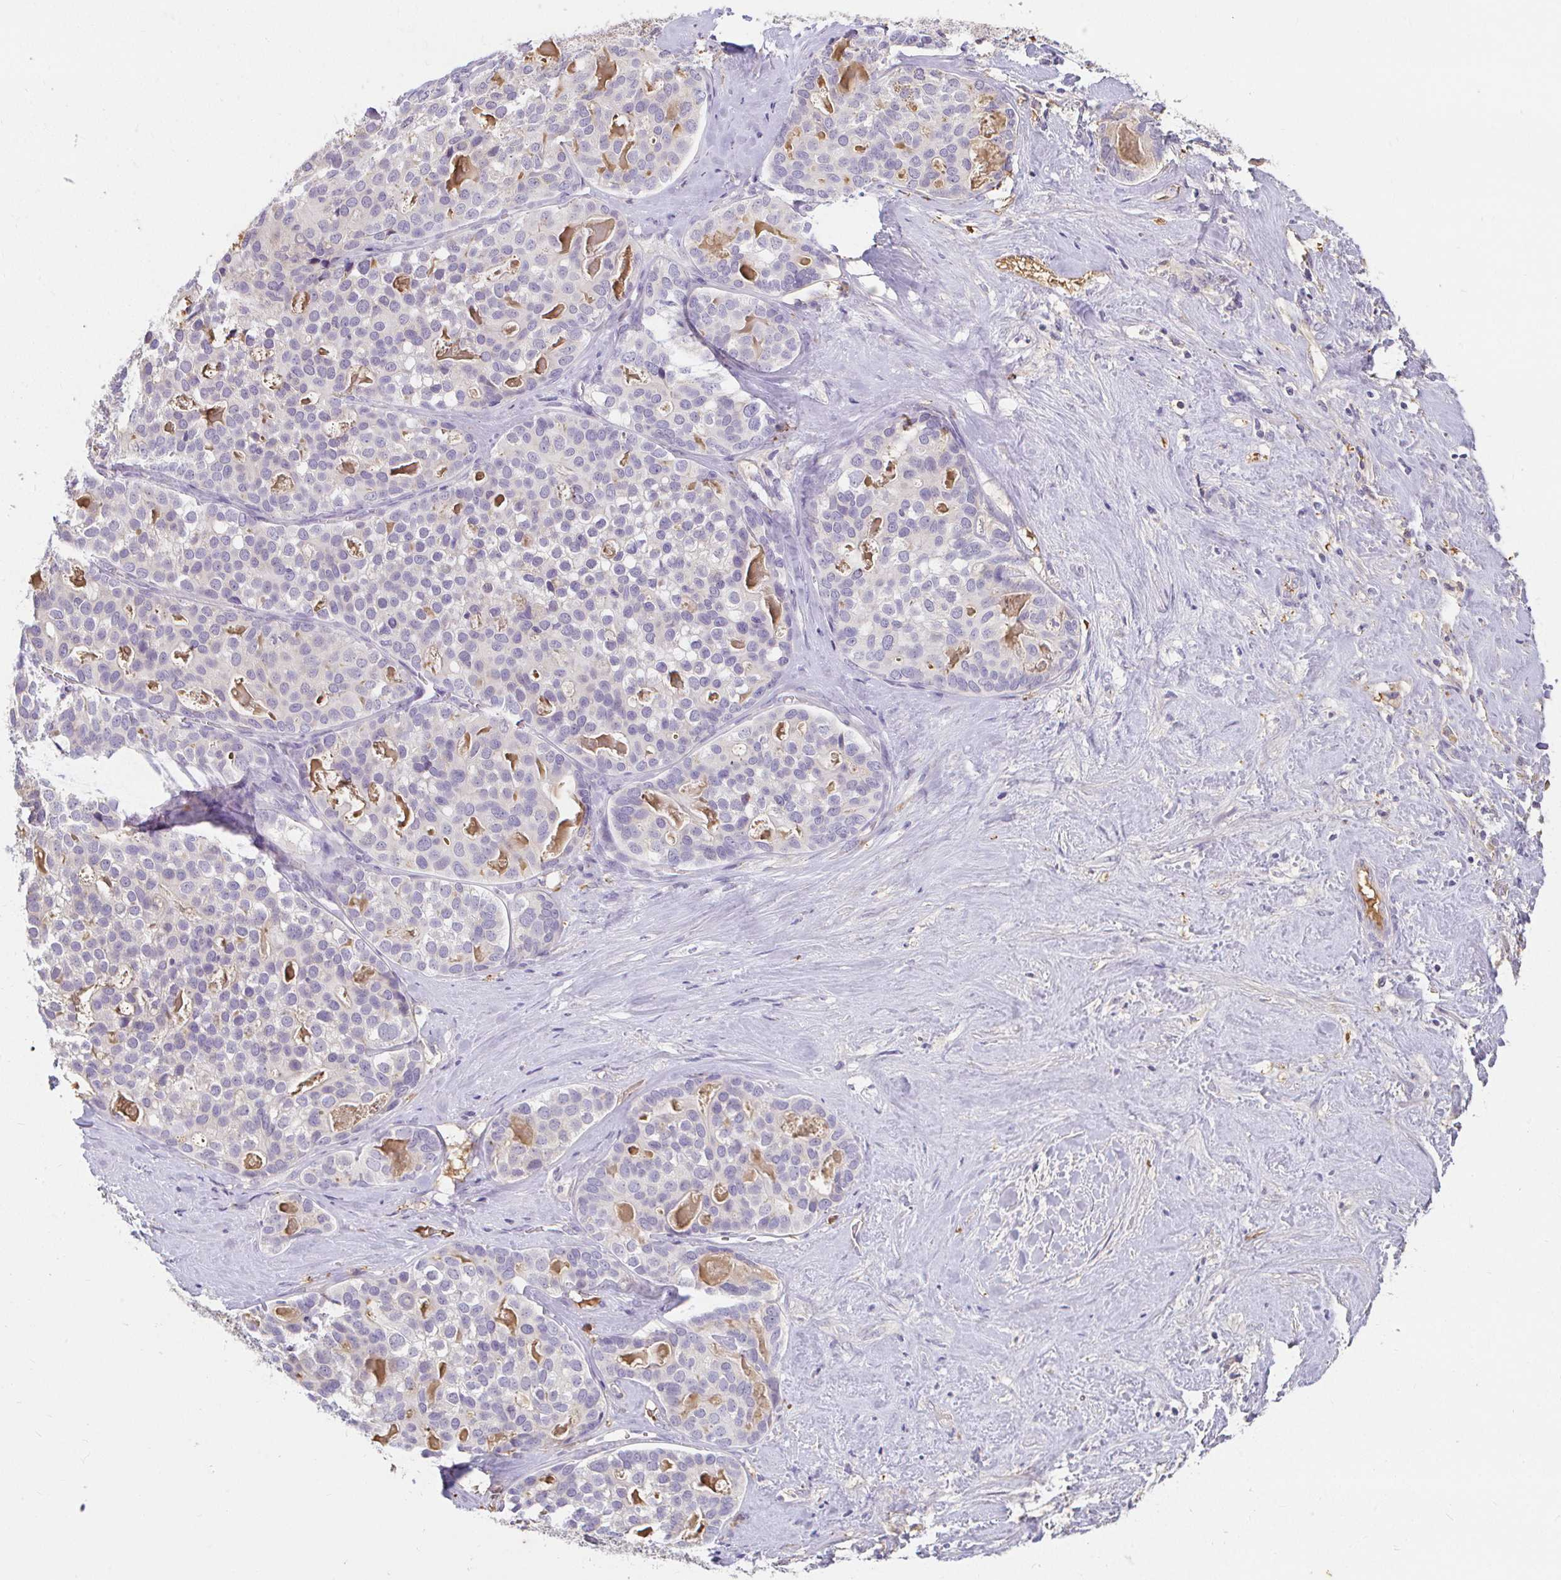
{"staining": {"intensity": "negative", "quantity": "none", "location": "none"}, "tissue": "liver cancer", "cell_type": "Tumor cells", "image_type": "cancer", "snomed": [{"axis": "morphology", "description": "Cholangiocarcinoma"}, {"axis": "topography", "description": "Liver"}], "caption": "DAB immunohistochemical staining of liver cholangiocarcinoma displays no significant staining in tumor cells.", "gene": "LOXL4", "patient": {"sex": "male", "age": 56}}